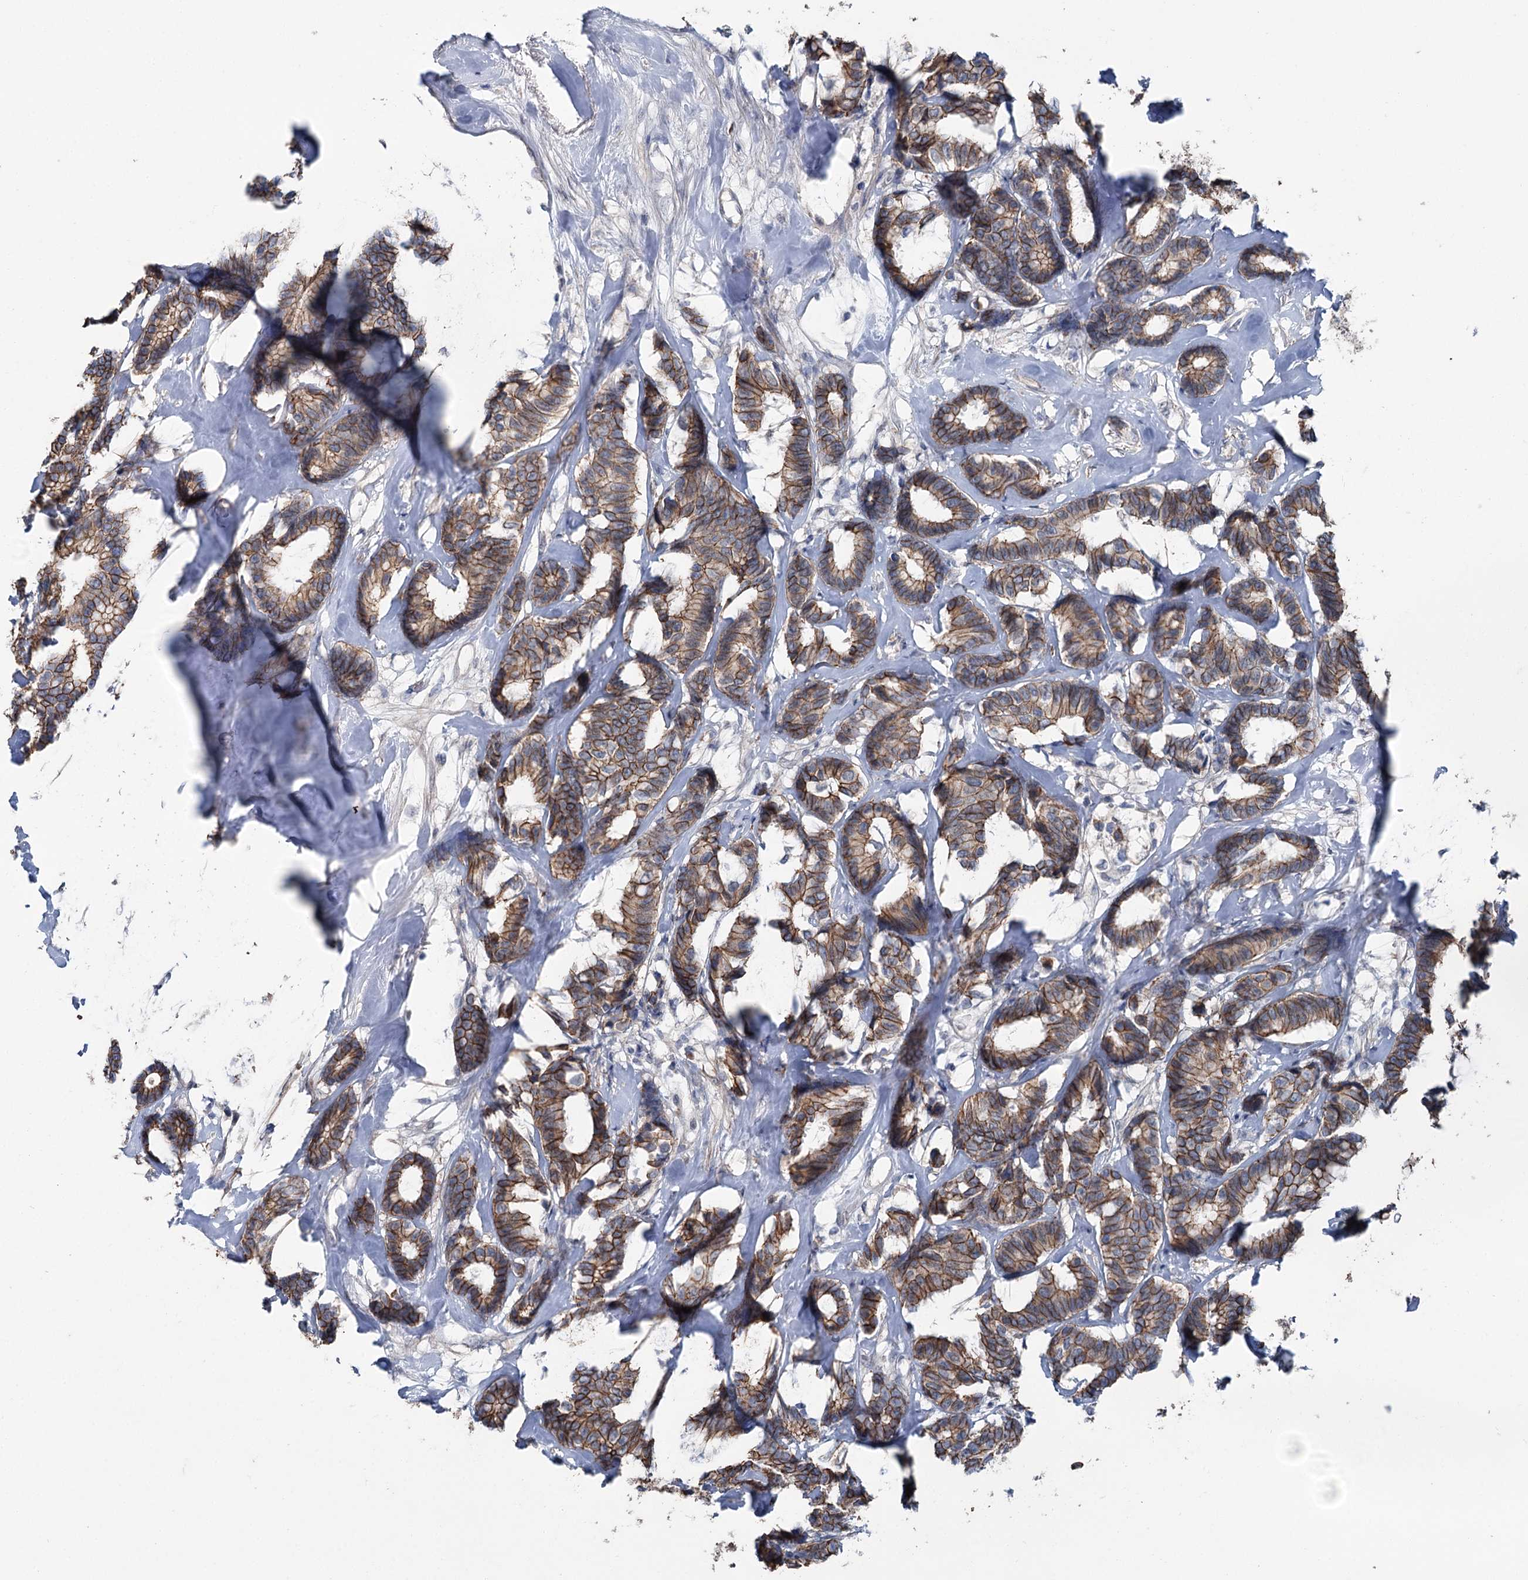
{"staining": {"intensity": "moderate", "quantity": ">75%", "location": "cytoplasmic/membranous"}, "tissue": "breast cancer", "cell_type": "Tumor cells", "image_type": "cancer", "snomed": [{"axis": "morphology", "description": "Duct carcinoma"}, {"axis": "topography", "description": "Breast"}], "caption": "DAB immunohistochemical staining of human breast cancer (invasive ductal carcinoma) demonstrates moderate cytoplasmic/membranous protein staining in approximately >75% of tumor cells. (DAB (3,3'-diaminobenzidine) IHC with brightfield microscopy, high magnification).", "gene": "FAM120B", "patient": {"sex": "female", "age": 87}}